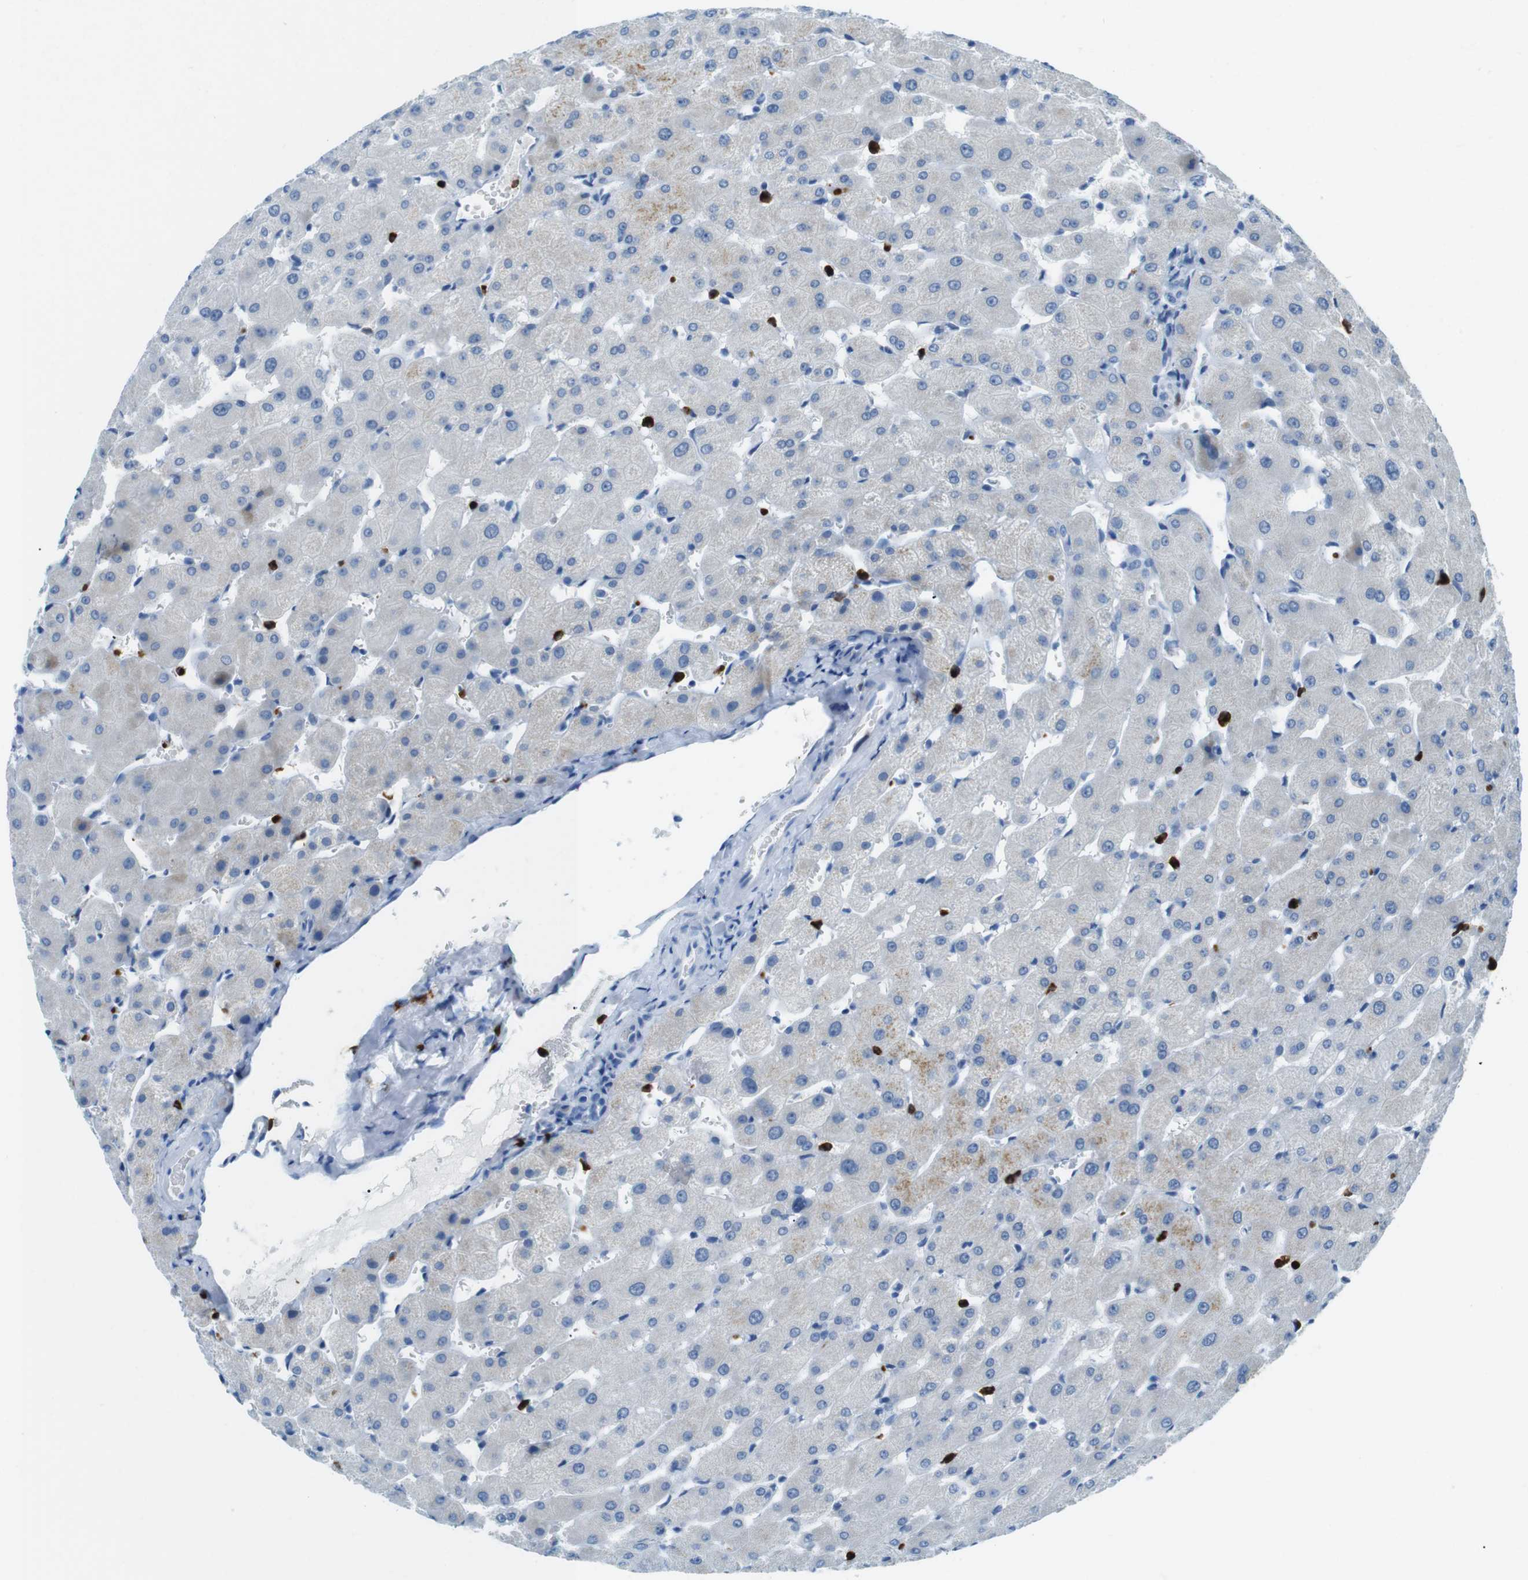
{"staining": {"intensity": "negative", "quantity": "none", "location": "none"}, "tissue": "liver", "cell_type": "Cholangiocytes", "image_type": "normal", "snomed": [{"axis": "morphology", "description": "Normal tissue, NOS"}, {"axis": "topography", "description": "Liver"}], "caption": "Image shows no significant protein positivity in cholangiocytes of normal liver. (DAB (3,3'-diaminobenzidine) immunohistochemistry (IHC), high magnification).", "gene": "MCEMP1", "patient": {"sex": "female", "age": 63}}